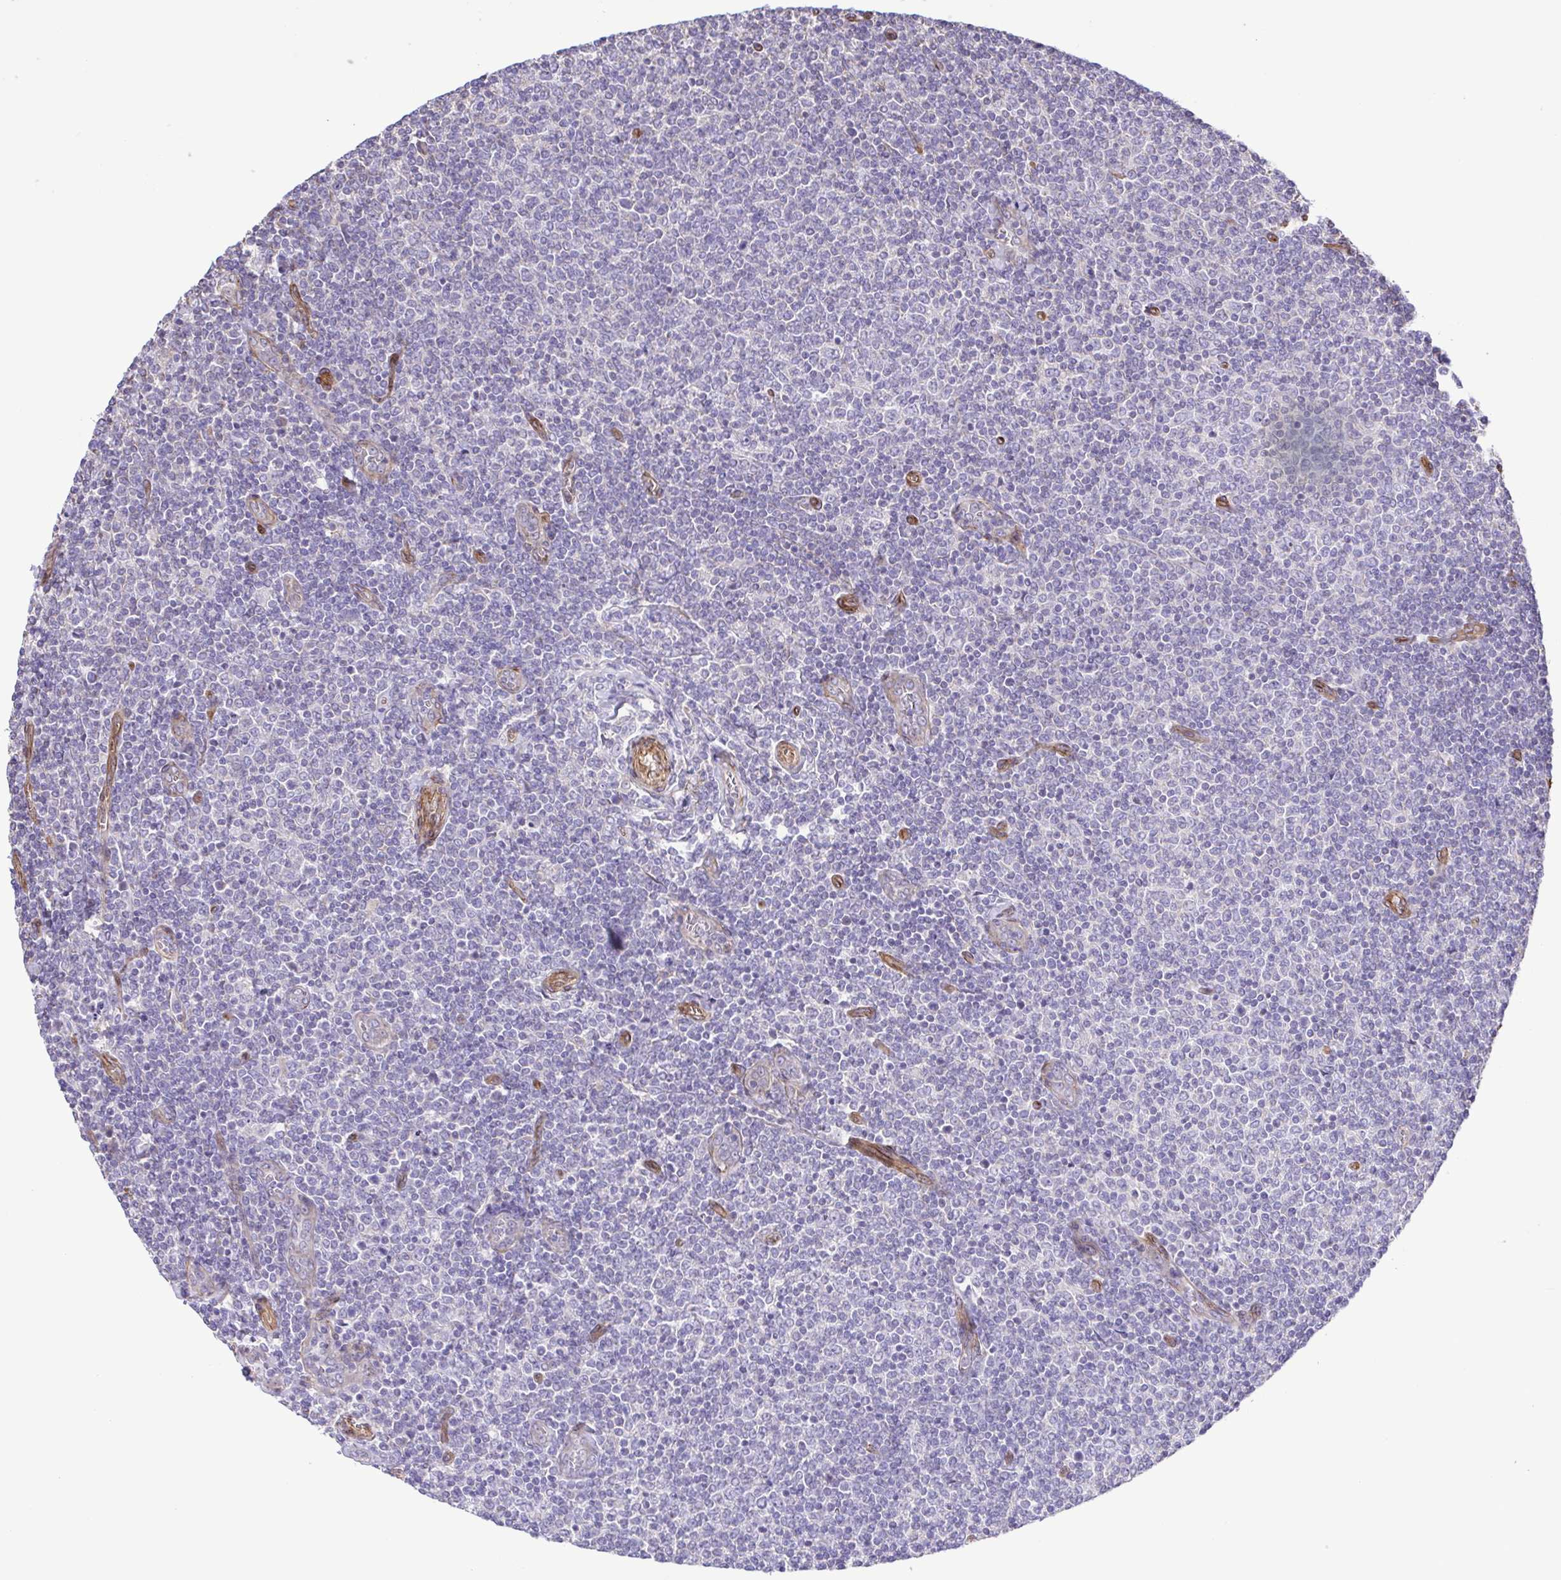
{"staining": {"intensity": "negative", "quantity": "none", "location": "none"}, "tissue": "lymphoma", "cell_type": "Tumor cells", "image_type": "cancer", "snomed": [{"axis": "morphology", "description": "Malignant lymphoma, non-Hodgkin's type, Low grade"}, {"axis": "topography", "description": "Lymph node"}], "caption": "This is an immunohistochemistry (IHC) histopathology image of human lymphoma. There is no expression in tumor cells.", "gene": "FLT1", "patient": {"sex": "male", "age": 52}}